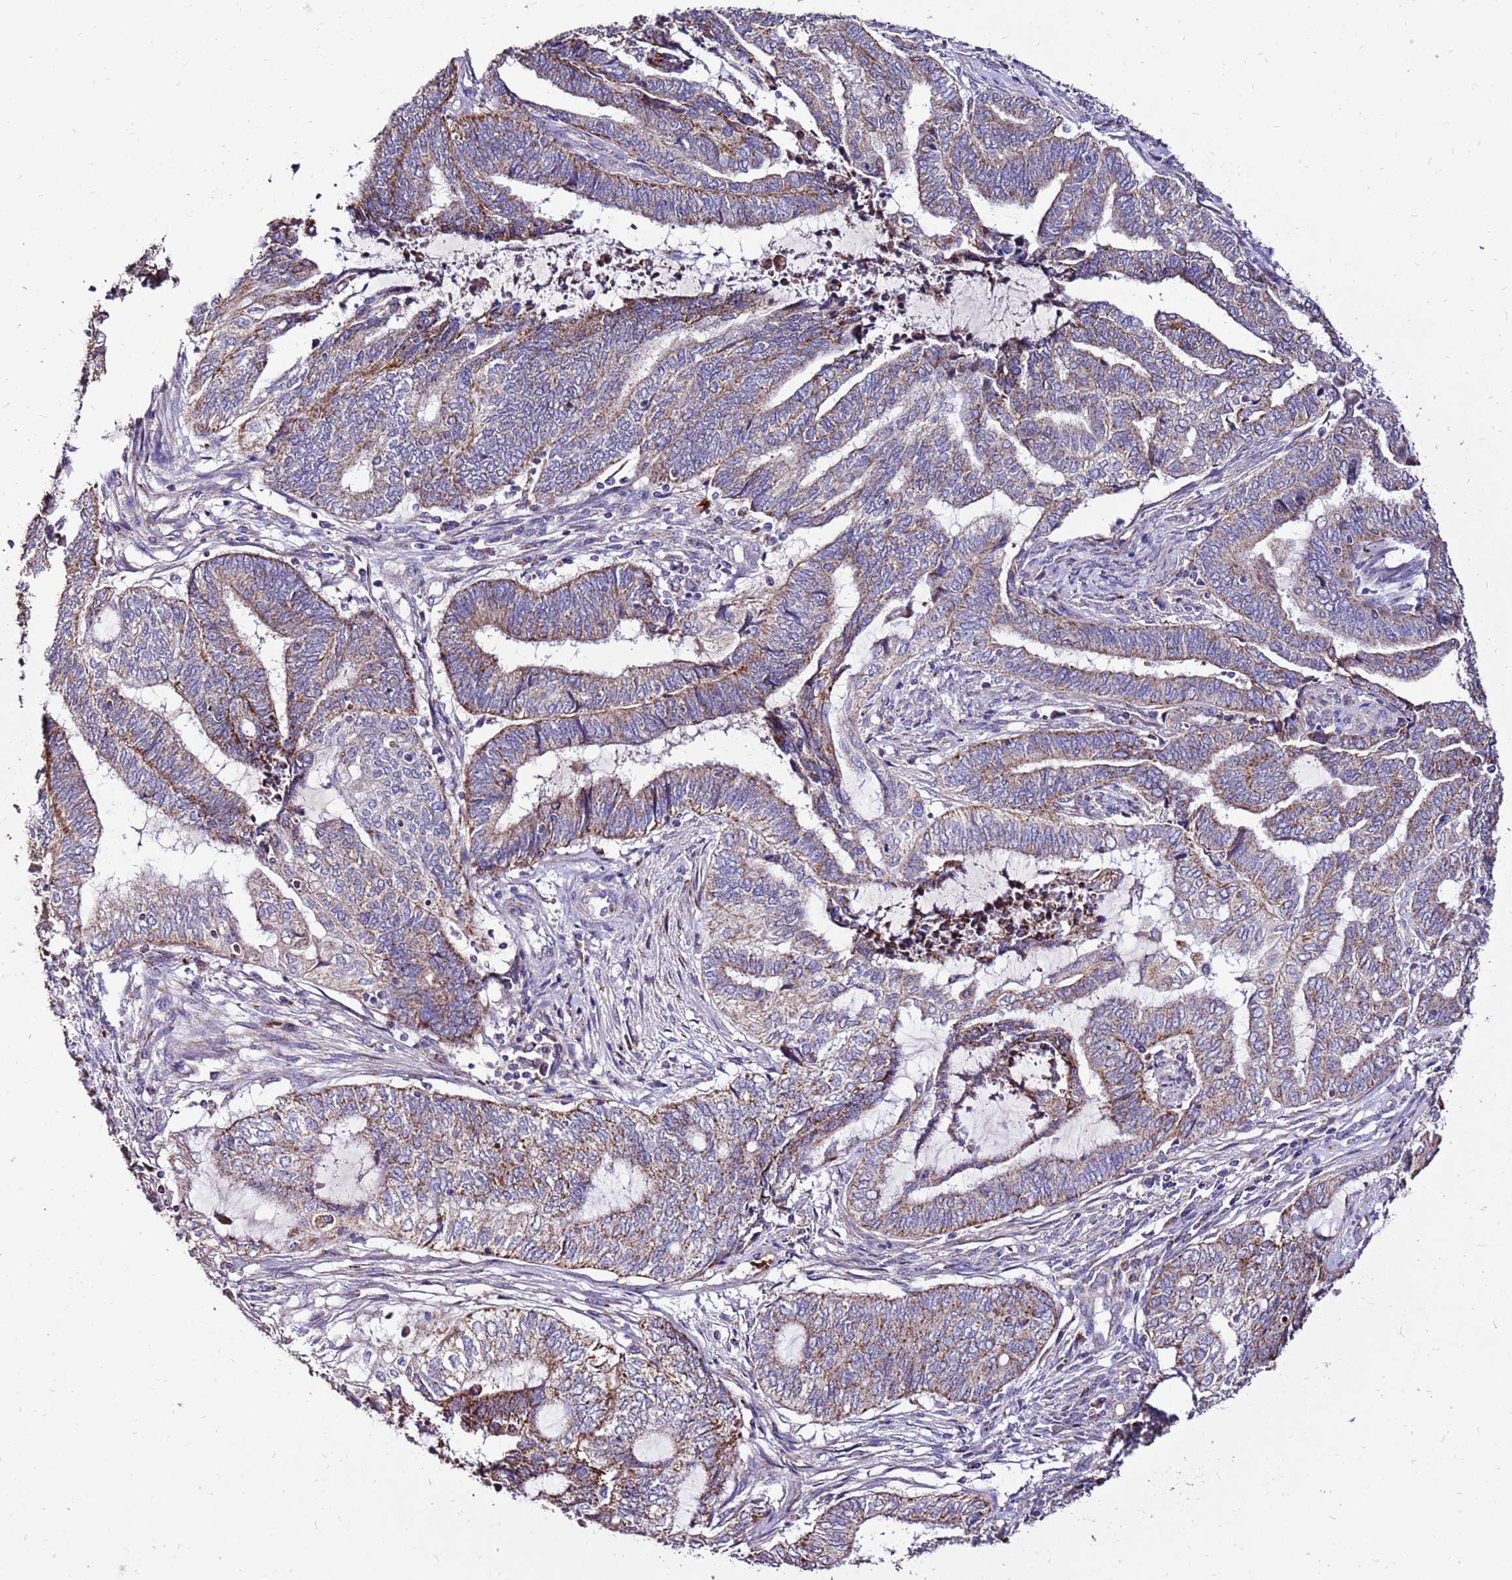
{"staining": {"intensity": "moderate", "quantity": "<25%", "location": "cytoplasmic/membranous"}, "tissue": "endometrial cancer", "cell_type": "Tumor cells", "image_type": "cancer", "snomed": [{"axis": "morphology", "description": "Adenocarcinoma, NOS"}, {"axis": "topography", "description": "Uterus"}, {"axis": "topography", "description": "Endometrium"}], "caption": "This is a histology image of IHC staining of endometrial cancer, which shows moderate positivity in the cytoplasmic/membranous of tumor cells.", "gene": "SPSB3", "patient": {"sex": "female", "age": 70}}